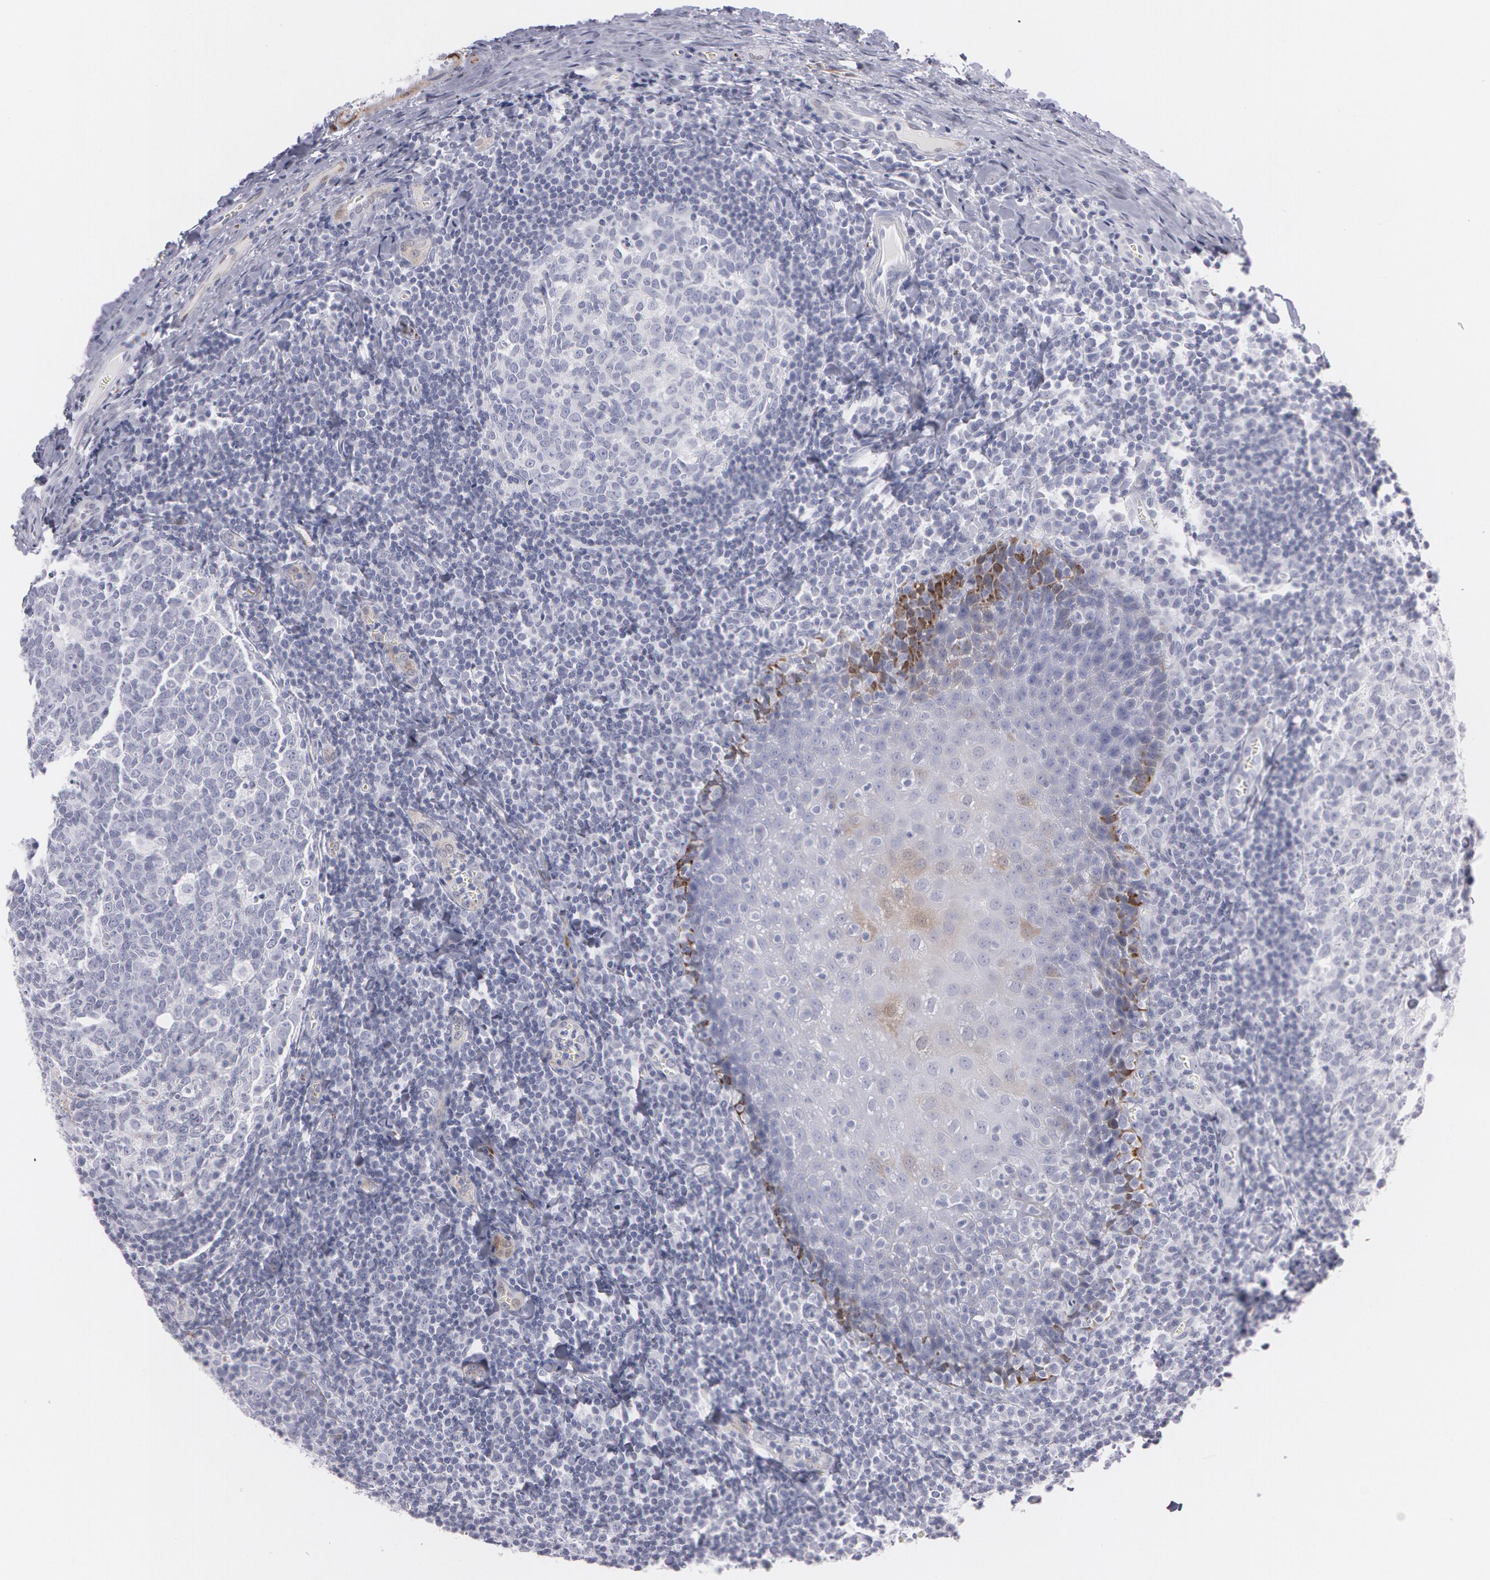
{"staining": {"intensity": "negative", "quantity": "none", "location": "none"}, "tissue": "oral mucosa", "cell_type": "Squamous epithelial cells", "image_type": "normal", "snomed": [{"axis": "morphology", "description": "Normal tissue, NOS"}, {"axis": "topography", "description": "Oral tissue"}], "caption": "High power microscopy micrograph of an immunohistochemistry micrograph of benign oral mucosa, revealing no significant expression in squamous epithelial cells.", "gene": "SNCG", "patient": {"sex": "male", "age": 20}}